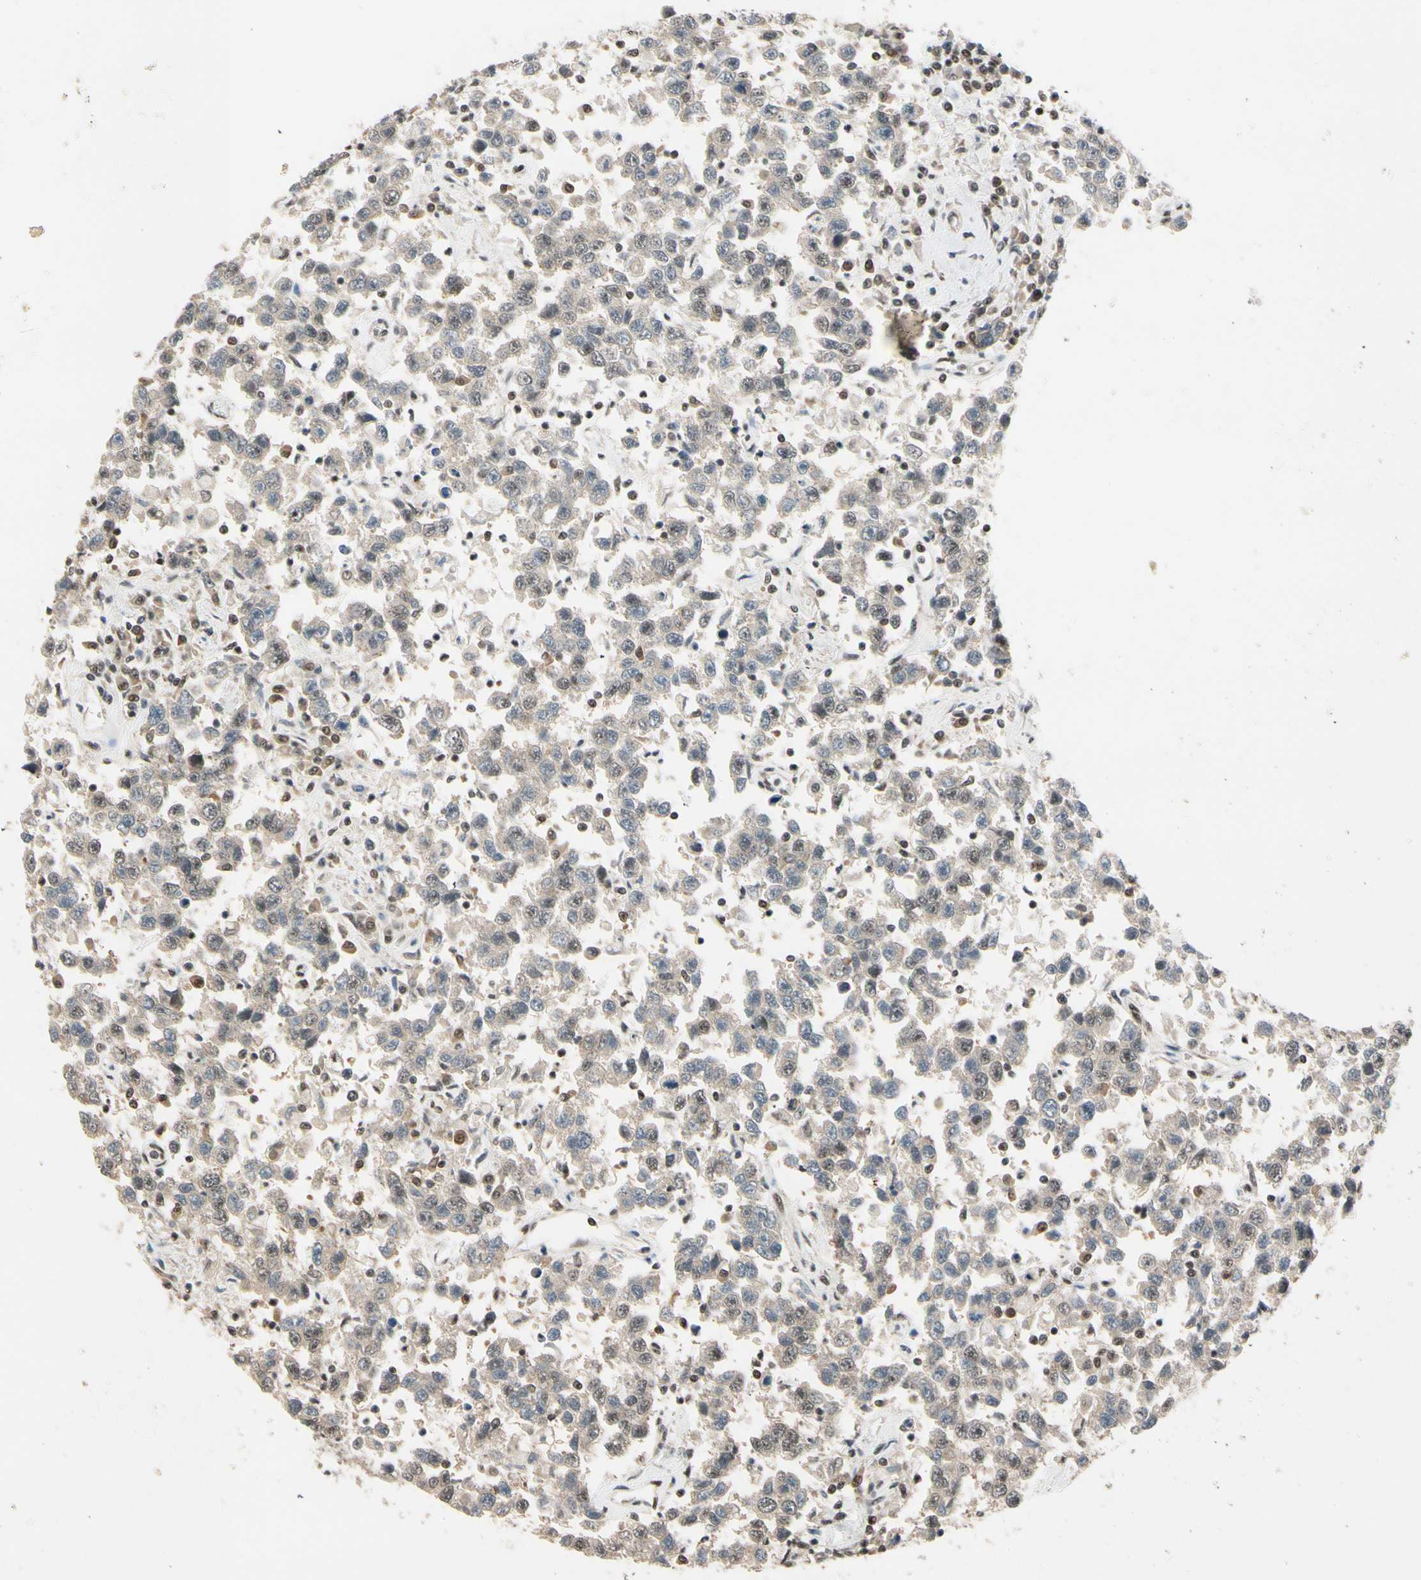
{"staining": {"intensity": "weak", "quantity": ">75%", "location": "cytoplasmic/membranous,nuclear"}, "tissue": "testis cancer", "cell_type": "Tumor cells", "image_type": "cancer", "snomed": [{"axis": "morphology", "description": "Seminoma, NOS"}, {"axis": "topography", "description": "Testis"}], "caption": "A brown stain highlights weak cytoplasmic/membranous and nuclear expression of a protein in human testis cancer (seminoma) tumor cells.", "gene": "TAF4", "patient": {"sex": "male", "age": 41}}